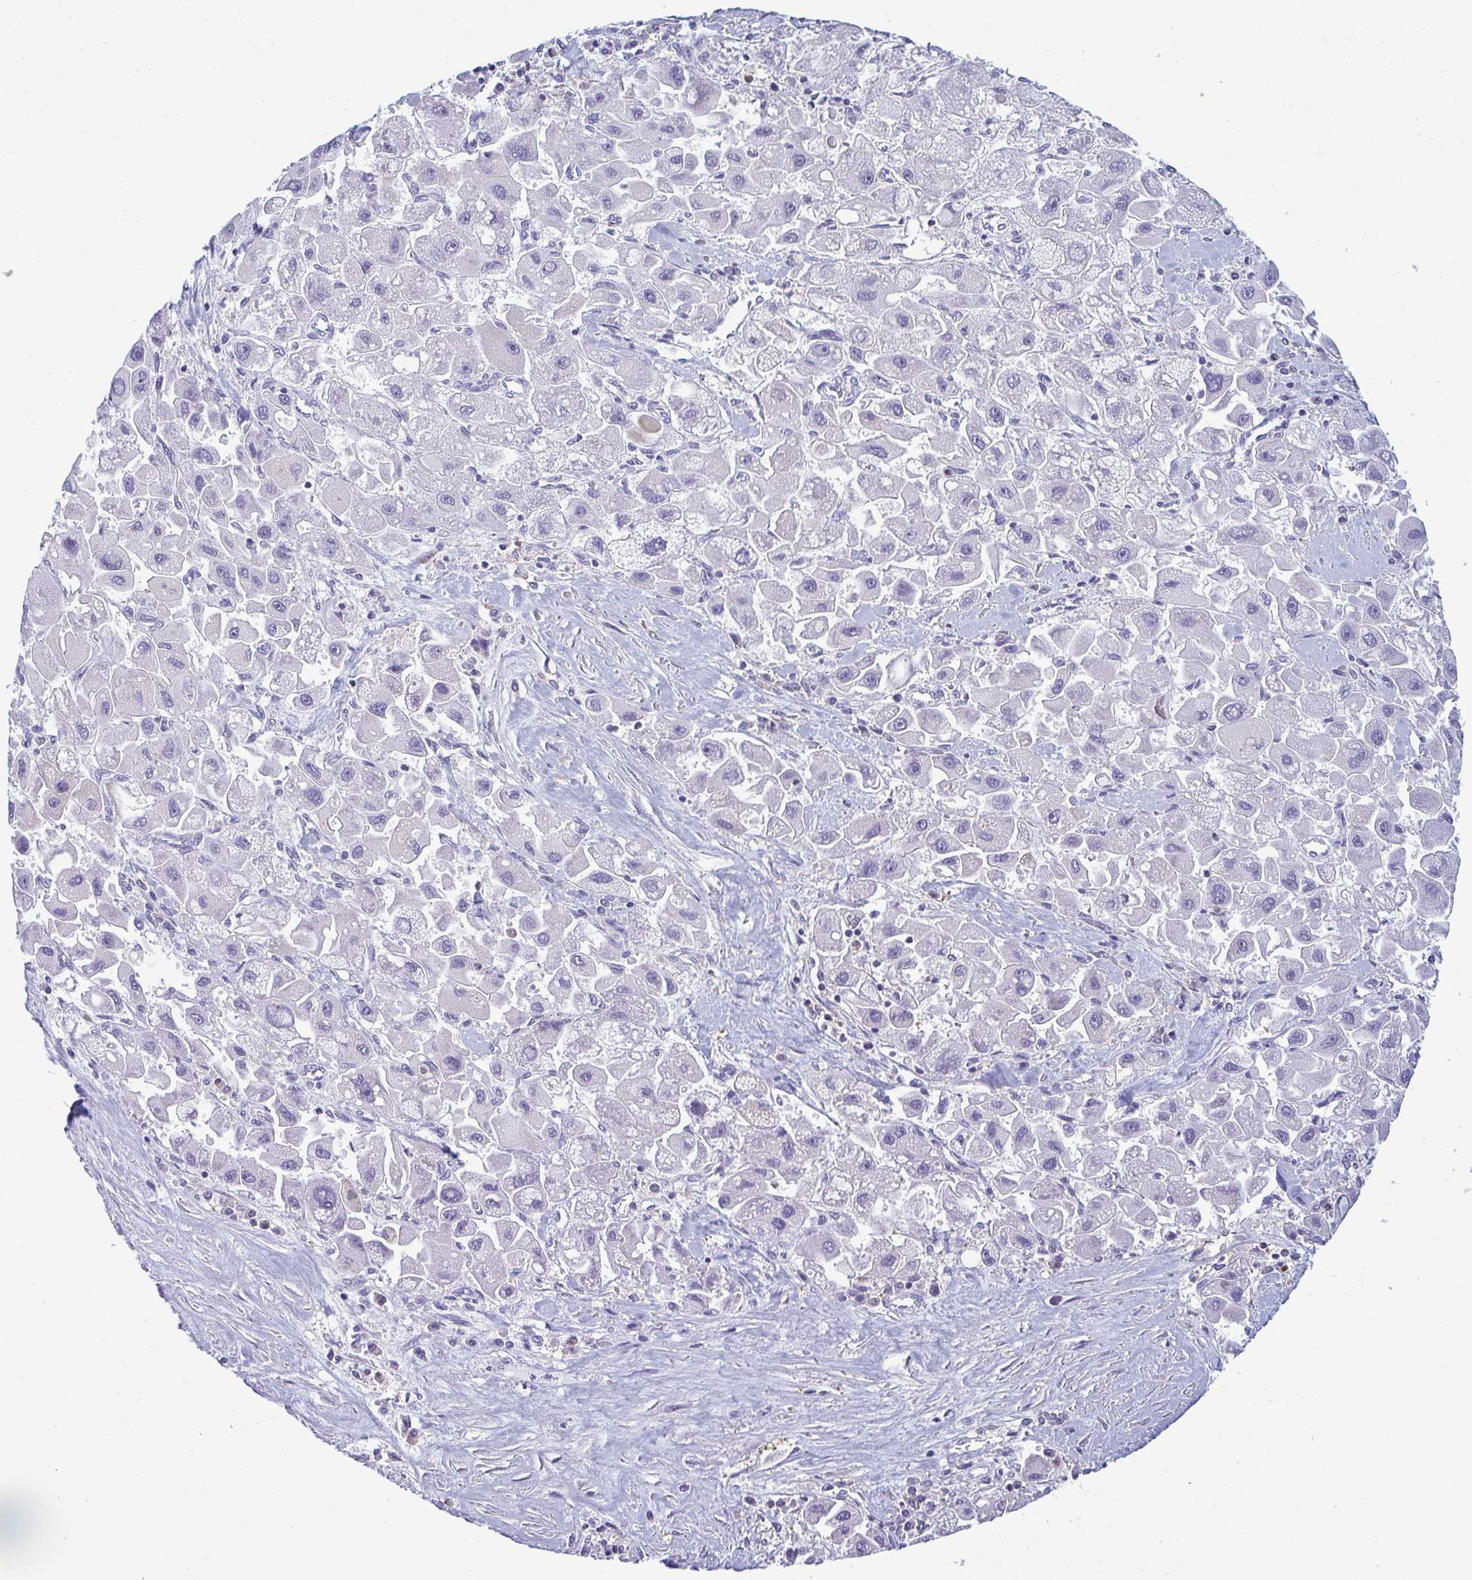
{"staining": {"intensity": "negative", "quantity": "none", "location": "none"}, "tissue": "liver cancer", "cell_type": "Tumor cells", "image_type": "cancer", "snomed": [{"axis": "morphology", "description": "Carcinoma, Hepatocellular, NOS"}, {"axis": "topography", "description": "Liver"}], "caption": "Immunohistochemistry histopathology image of neoplastic tissue: hepatocellular carcinoma (liver) stained with DAB shows no significant protein staining in tumor cells.", "gene": "SLC30A6", "patient": {"sex": "male", "age": 24}}